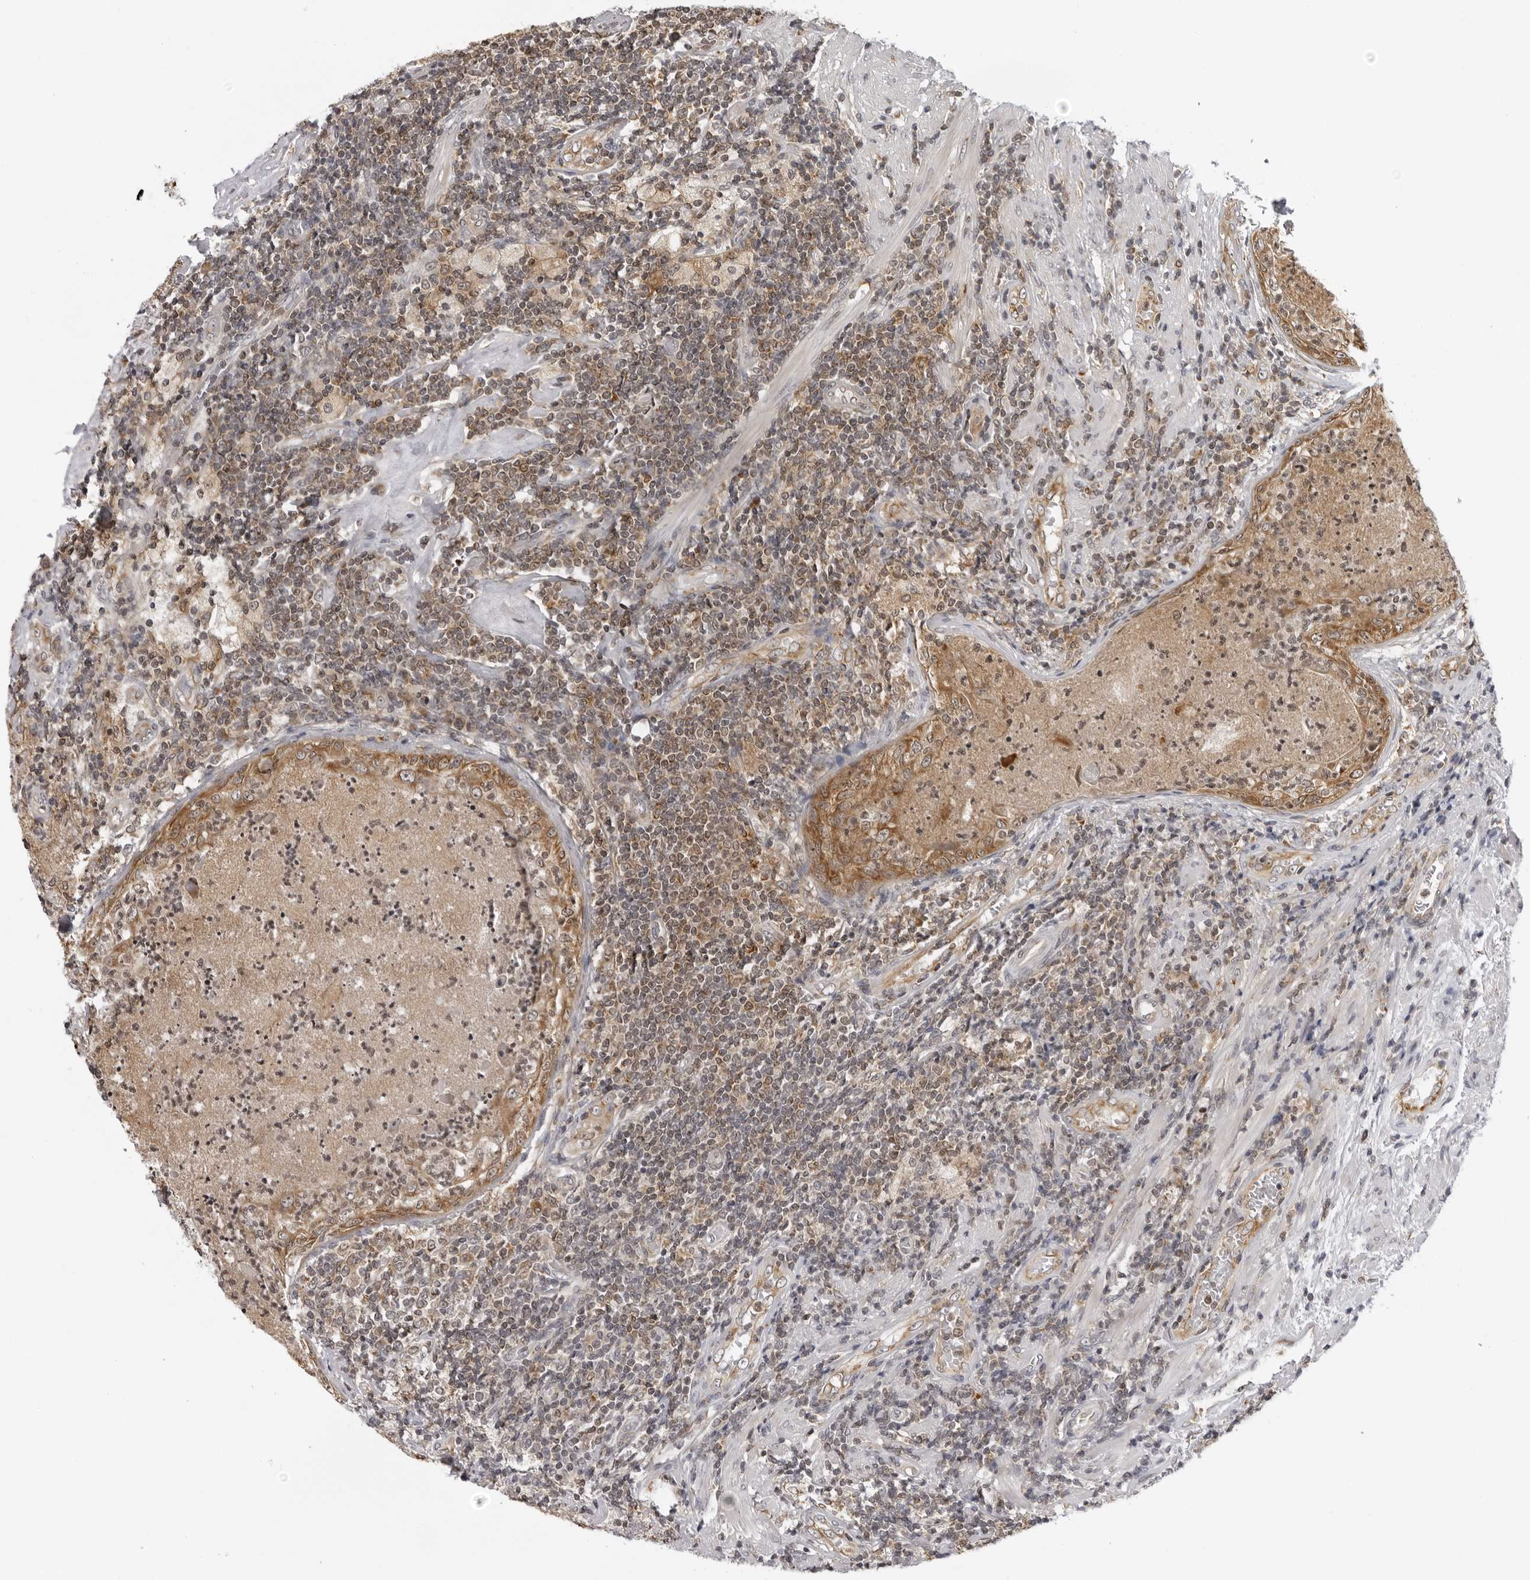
{"staining": {"intensity": "strong", "quantity": "25%-75%", "location": "cytoplasmic/membranous"}, "tissue": "prostate", "cell_type": "Glandular cells", "image_type": "normal", "snomed": [{"axis": "morphology", "description": "Normal tissue, NOS"}, {"axis": "topography", "description": "Prostate"}], "caption": "The histopathology image exhibits staining of unremarkable prostate, revealing strong cytoplasmic/membranous protein positivity (brown color) within glandular cells. The staining was performed using DAB (3,3'-diaminobenzidine), with brown indicating positive protein expression. Nuclei are stained blue with hematoxylin.", "gene": "MRPS15", "patient": {"sex": "male", "age": 76}}